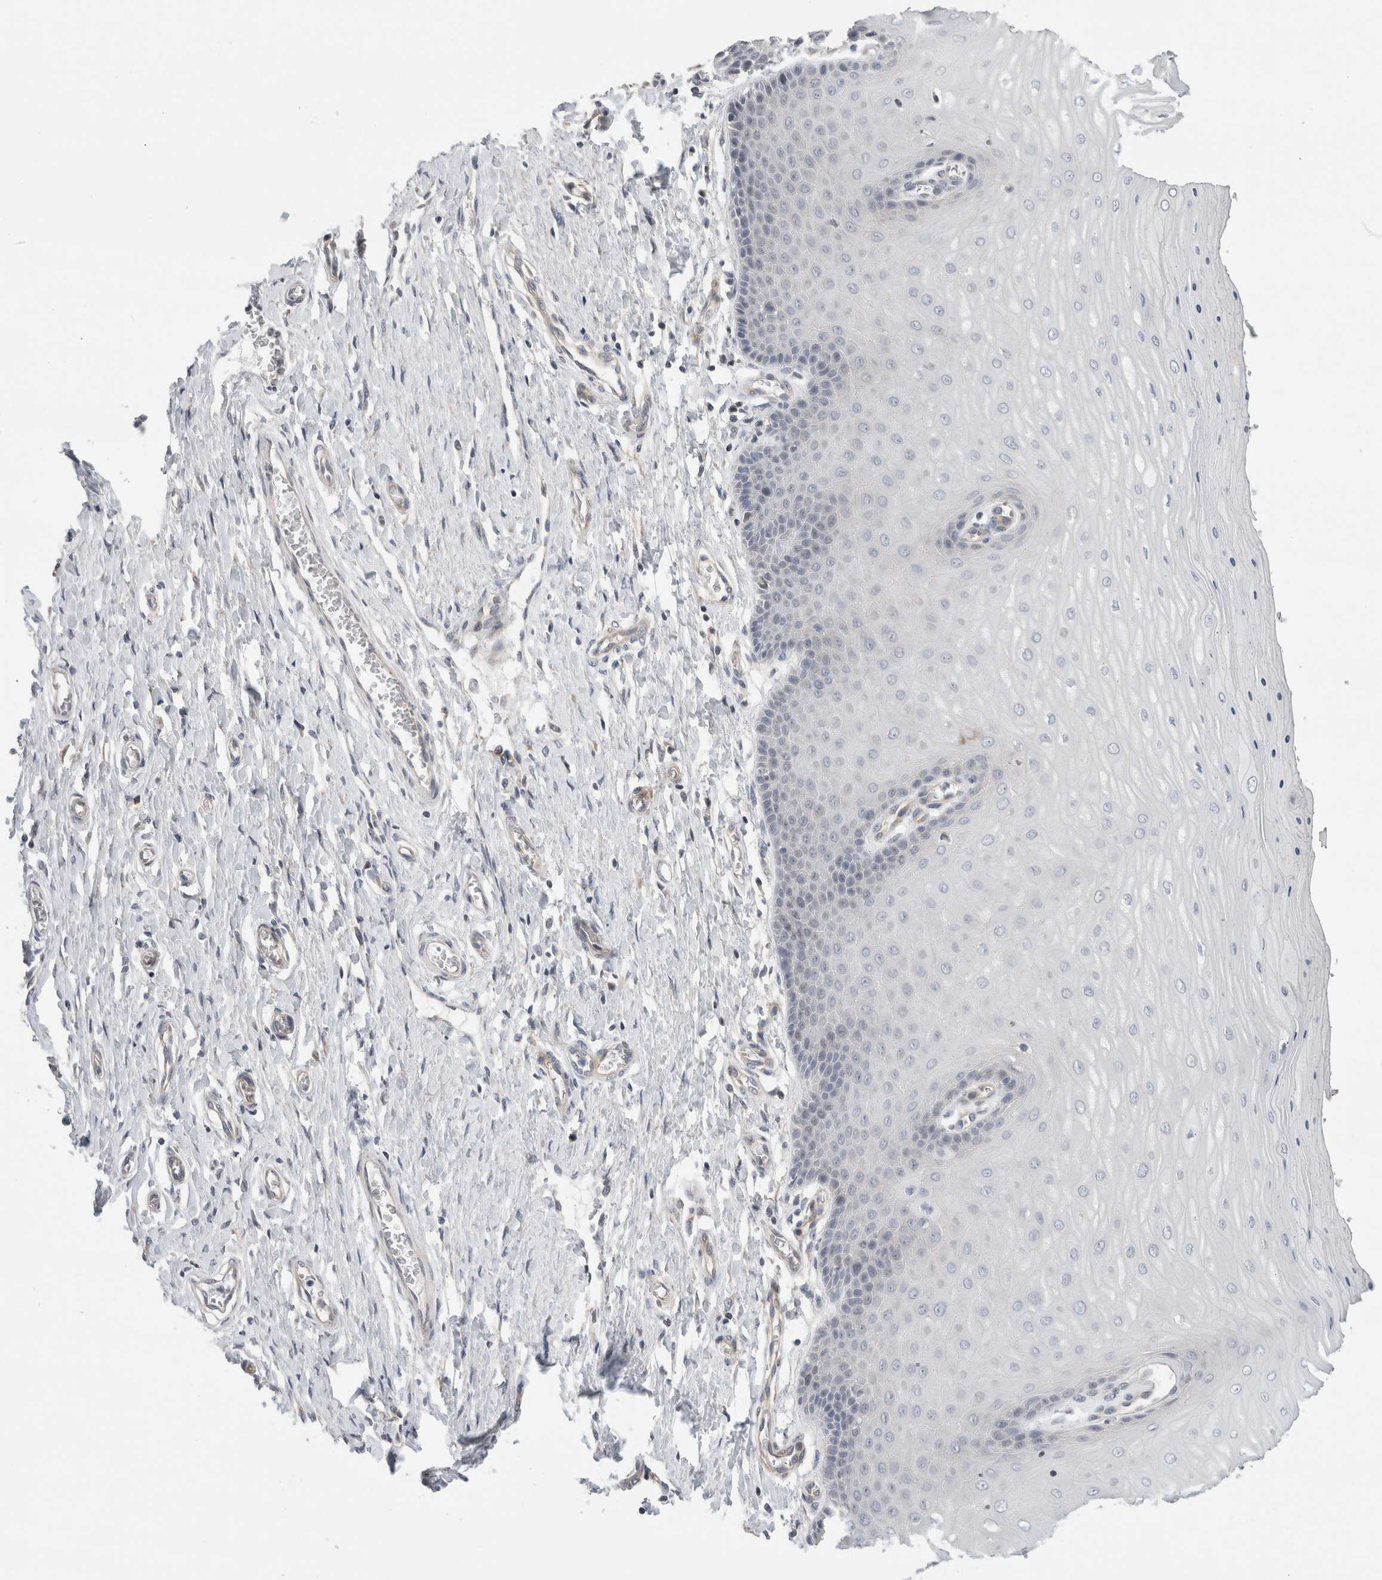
{"staining": {"intensity": "moderate", "quantity": "<25%", "location": "cytoplasmic/membranous"}, "tissue": "cervix", "cell_type": "Glandular cells", "image_type": "normal", "snomed": [{"axis": "morphology", "description": "Normal tissue, NOS"}, {"axis": "topography", "description": "Cervix"}], "caption": "This is a photomicrograph of immunohistochemistry staining of normal cervix, which shows moderate staining in the cytoplasmic/membranous of glandular cells.", "gene": "SYTL5", "patient": {"sex": "female", "age": 55}}